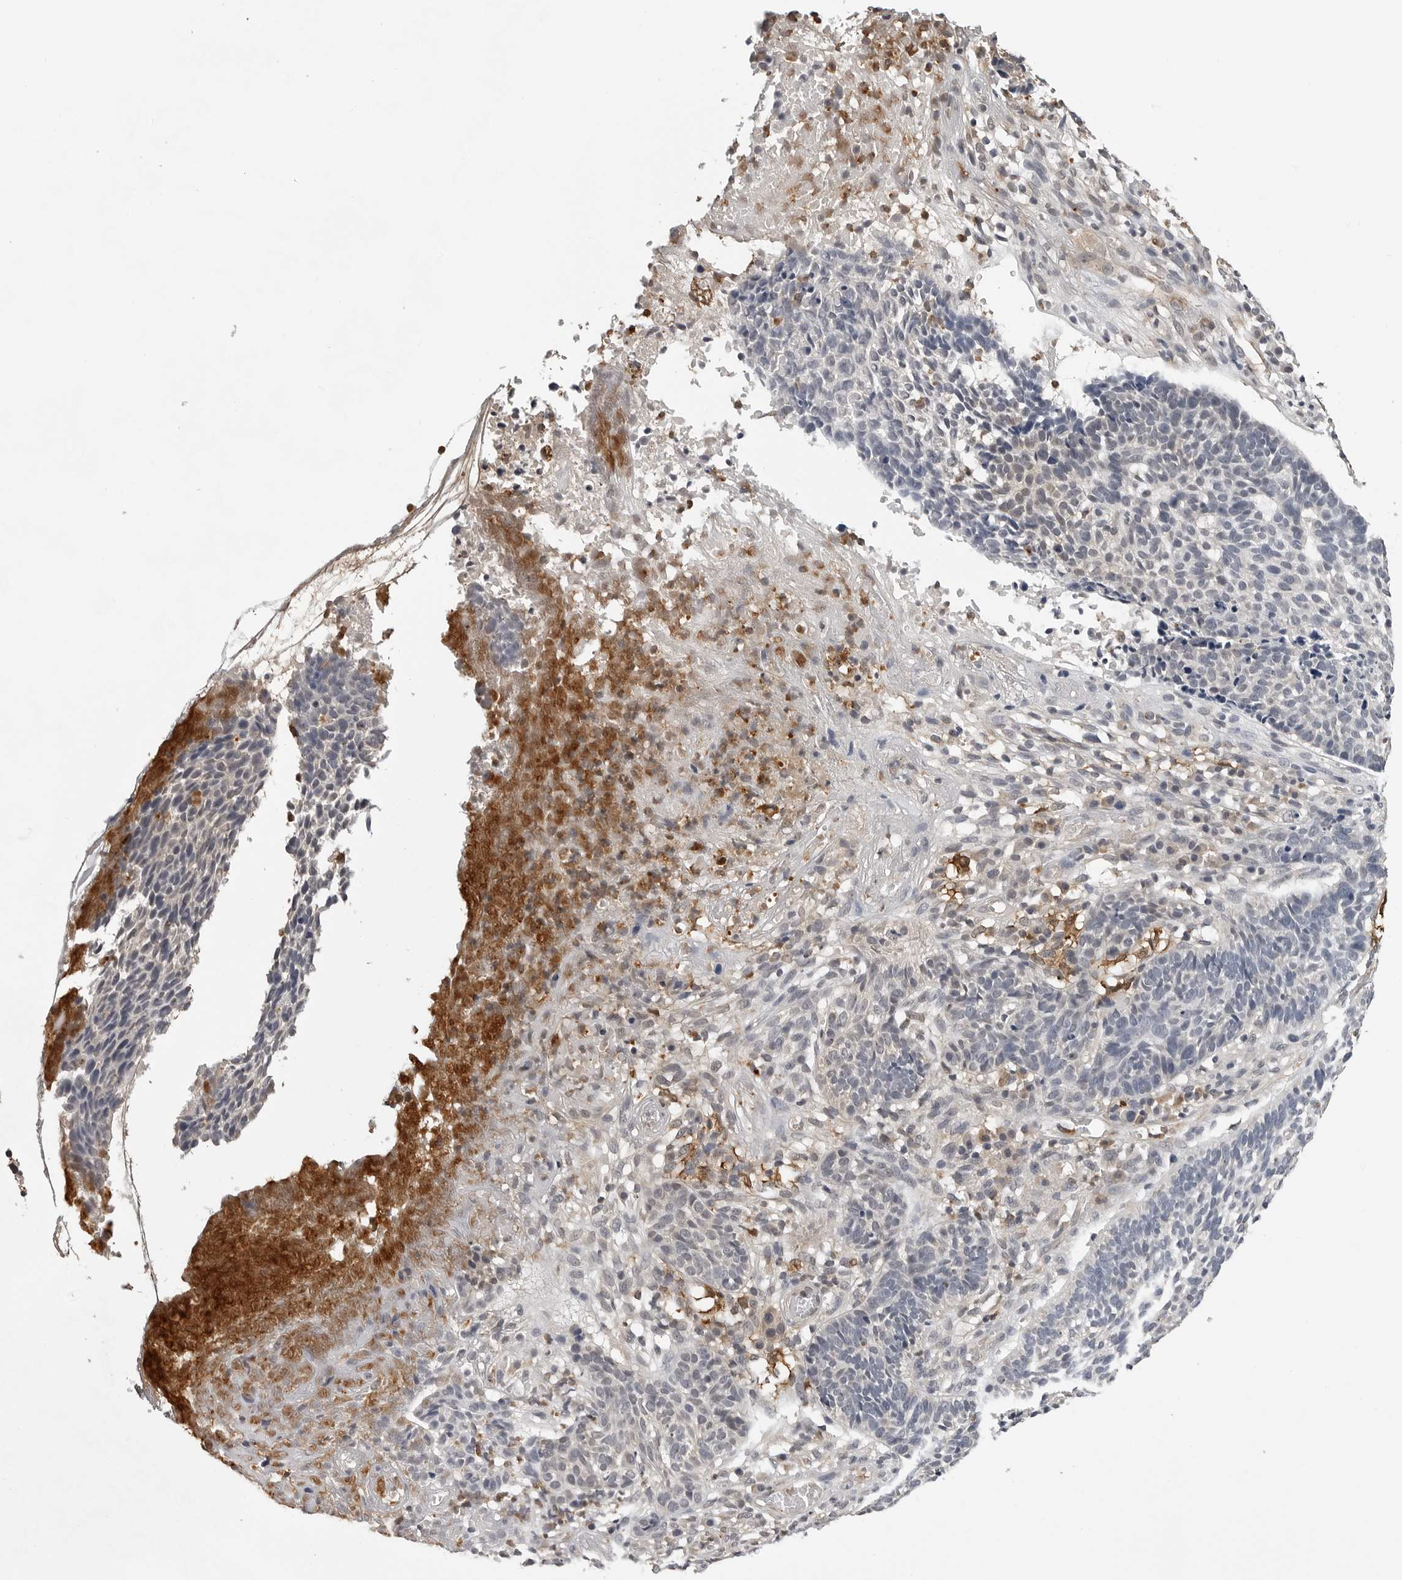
{"staining": {"intensity": "weak", "quantity": "<25%", "location": "cytoplasmic/membranous"}, "tissue": "skin cancer", "cell_type": "Tumor cells", "image_type": "cancer", "snomed": [{"axis": "morphology", "description": "Basal cell carcinoma"}, {"axis": "topography", "description": "Skin"}], "caption": "Immunohistochemistry (IHC) of human basal cell carcinoma (skin) shows no positivity in tumor cells.", "gene": "TRMT13", "patient": {"sex": "male", "age": 85}}